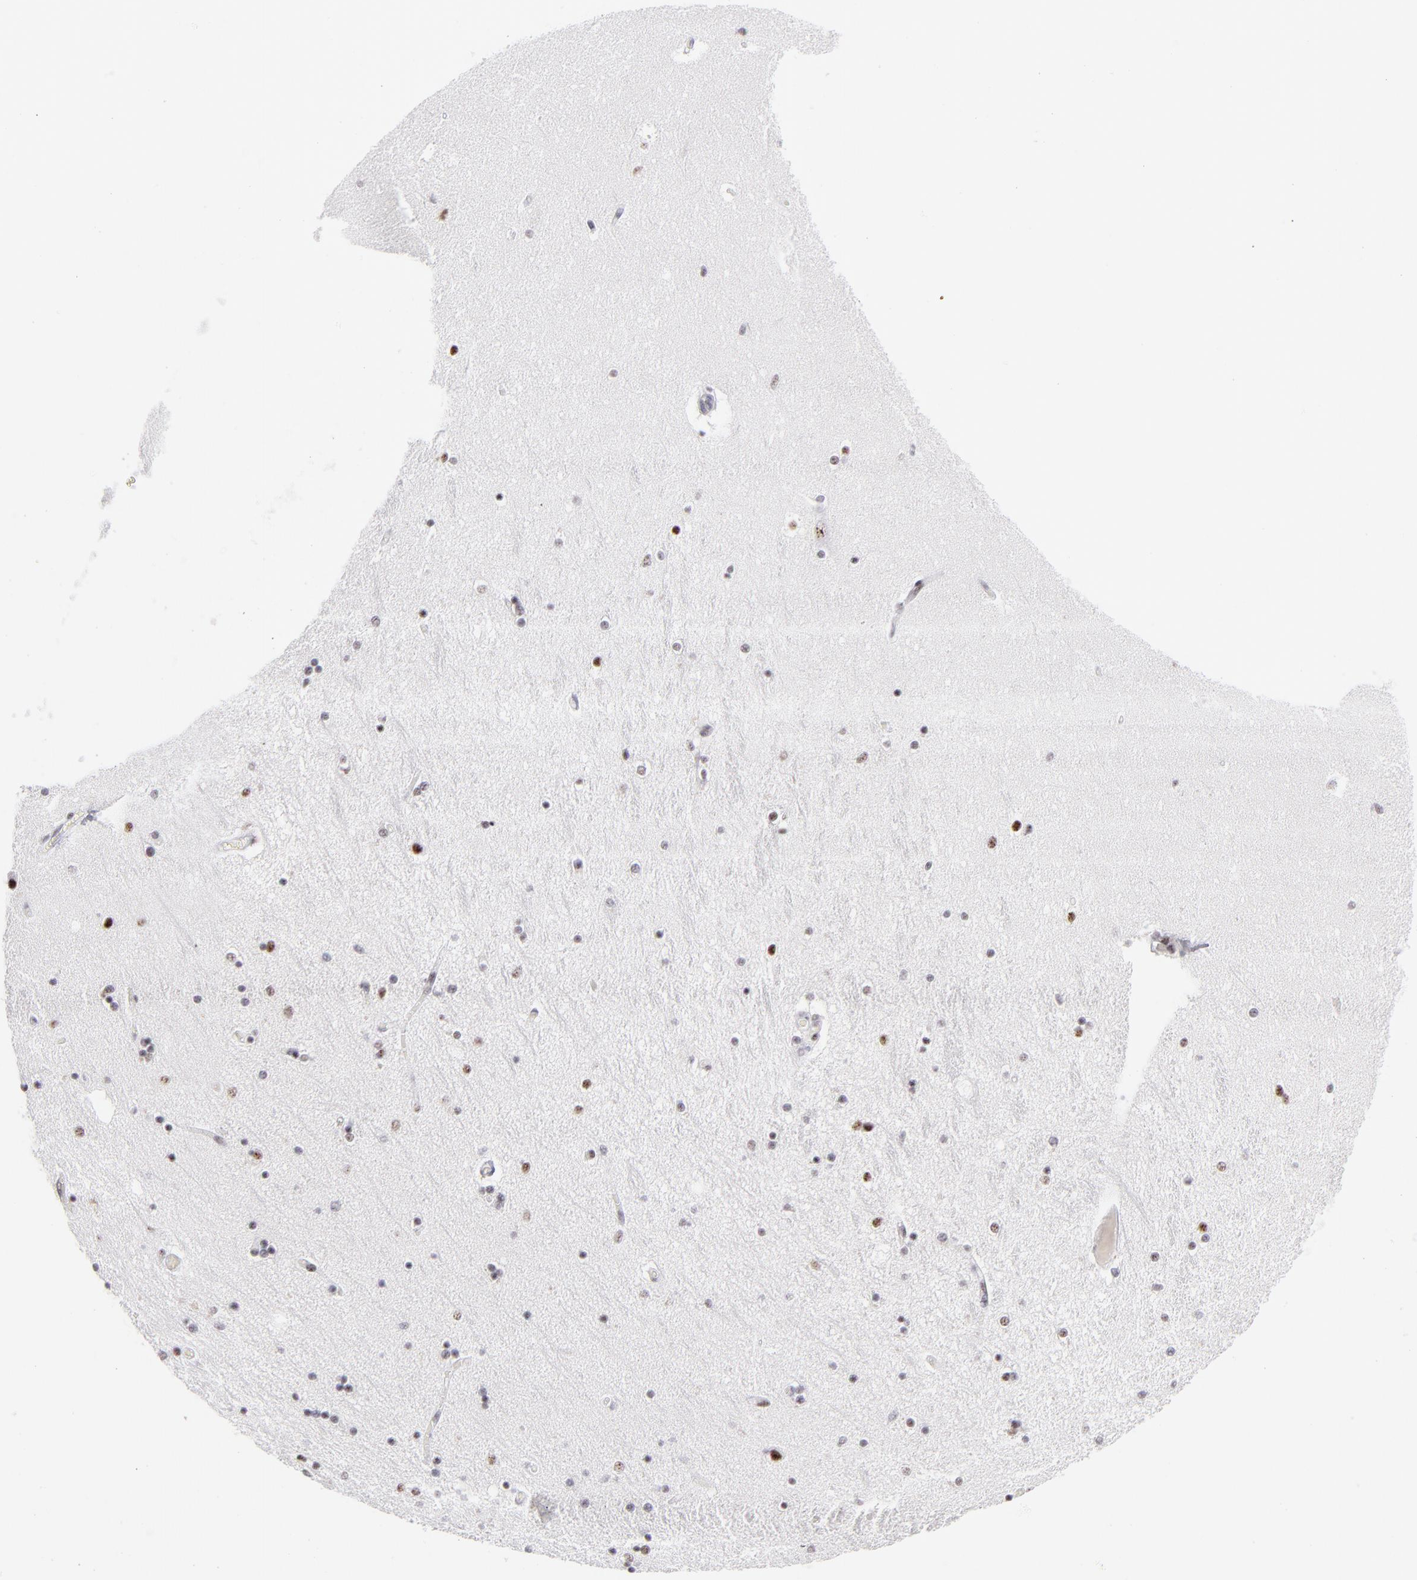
{"staining": {"intensity": "strong", "quantity": "25%-75%", "location": "nuclear"}, "tissue": "hippocampus", "cell_type": "Glial cells", "image_type": "normal", "snomed": [{"axis": "morphology", "description": "Normal tissue, NOS"}, {"axis": "topography", "description": "Hippocampus"}], "caption": "A high amount of strong nuclear positivity is seen in about 25%-75% of glial cells in benign hippocampus. (DAB (3,3'-diaminobenzidine) = brown stain, brightfield microscopy at high magnification).", "gene": "CDC25C", "patient": {"sex": "female", "age": 54}}